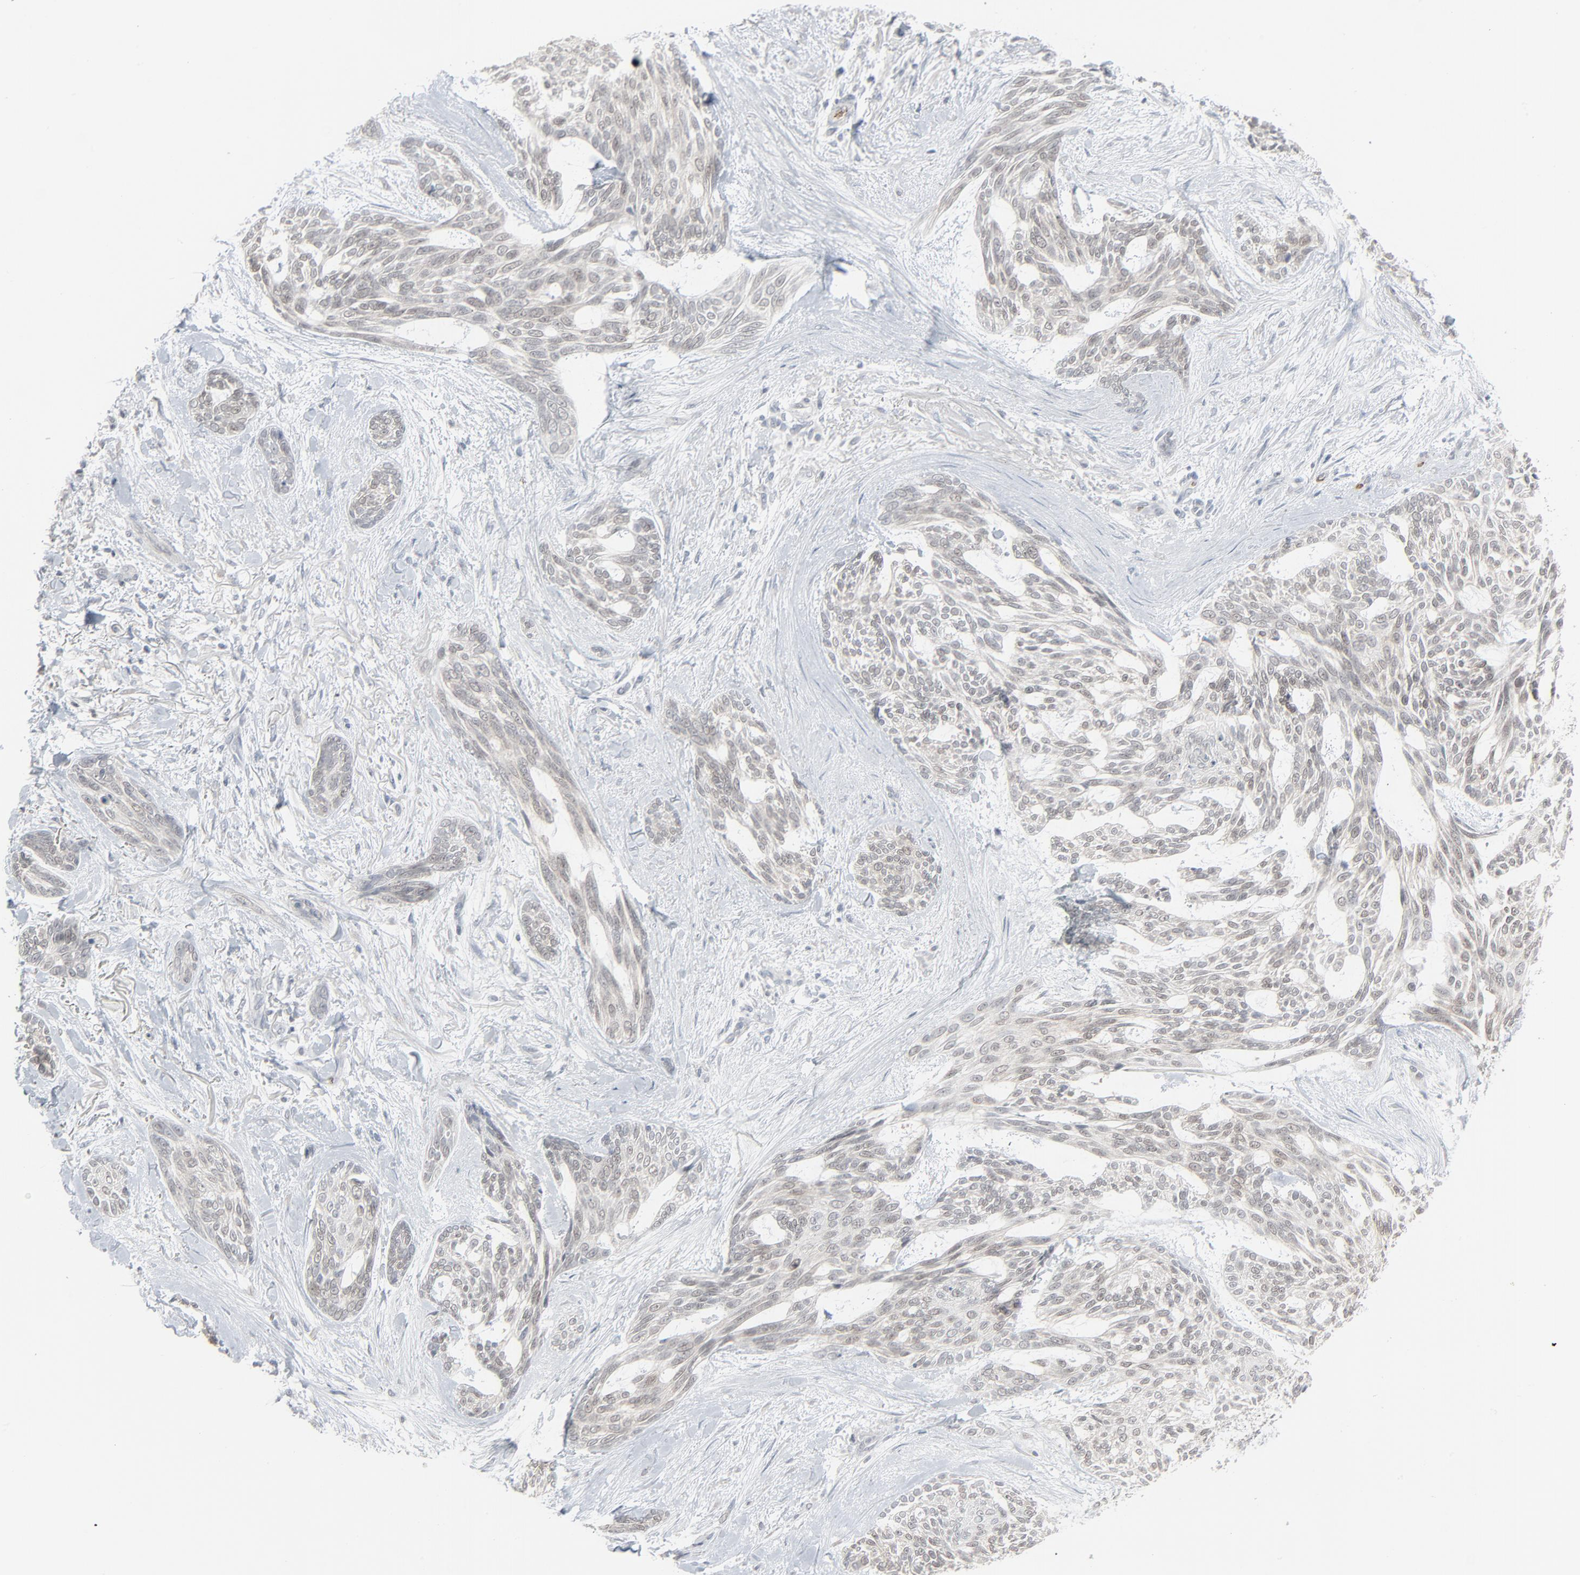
{"staining": {"intensity": "negative", "quantity": "none", "location": "none"}, "tissue": "skin cancer", "cell_type": "Tumor cells", "image_type": "cancer", "snomed": [{"axis": "morphology", "description": "Normal tissue, NOS"}, {"axis": "morphology", "description": "Basal cell carcinoma"}, {"axis": "topography", "description": "Skin"}], "caption": "A micrograph of skin cancer stained for a protein exhibits no brown staining in tumor cells.", "gene": "SAGE1", "patient": {"sex": "female", "age": 71}}